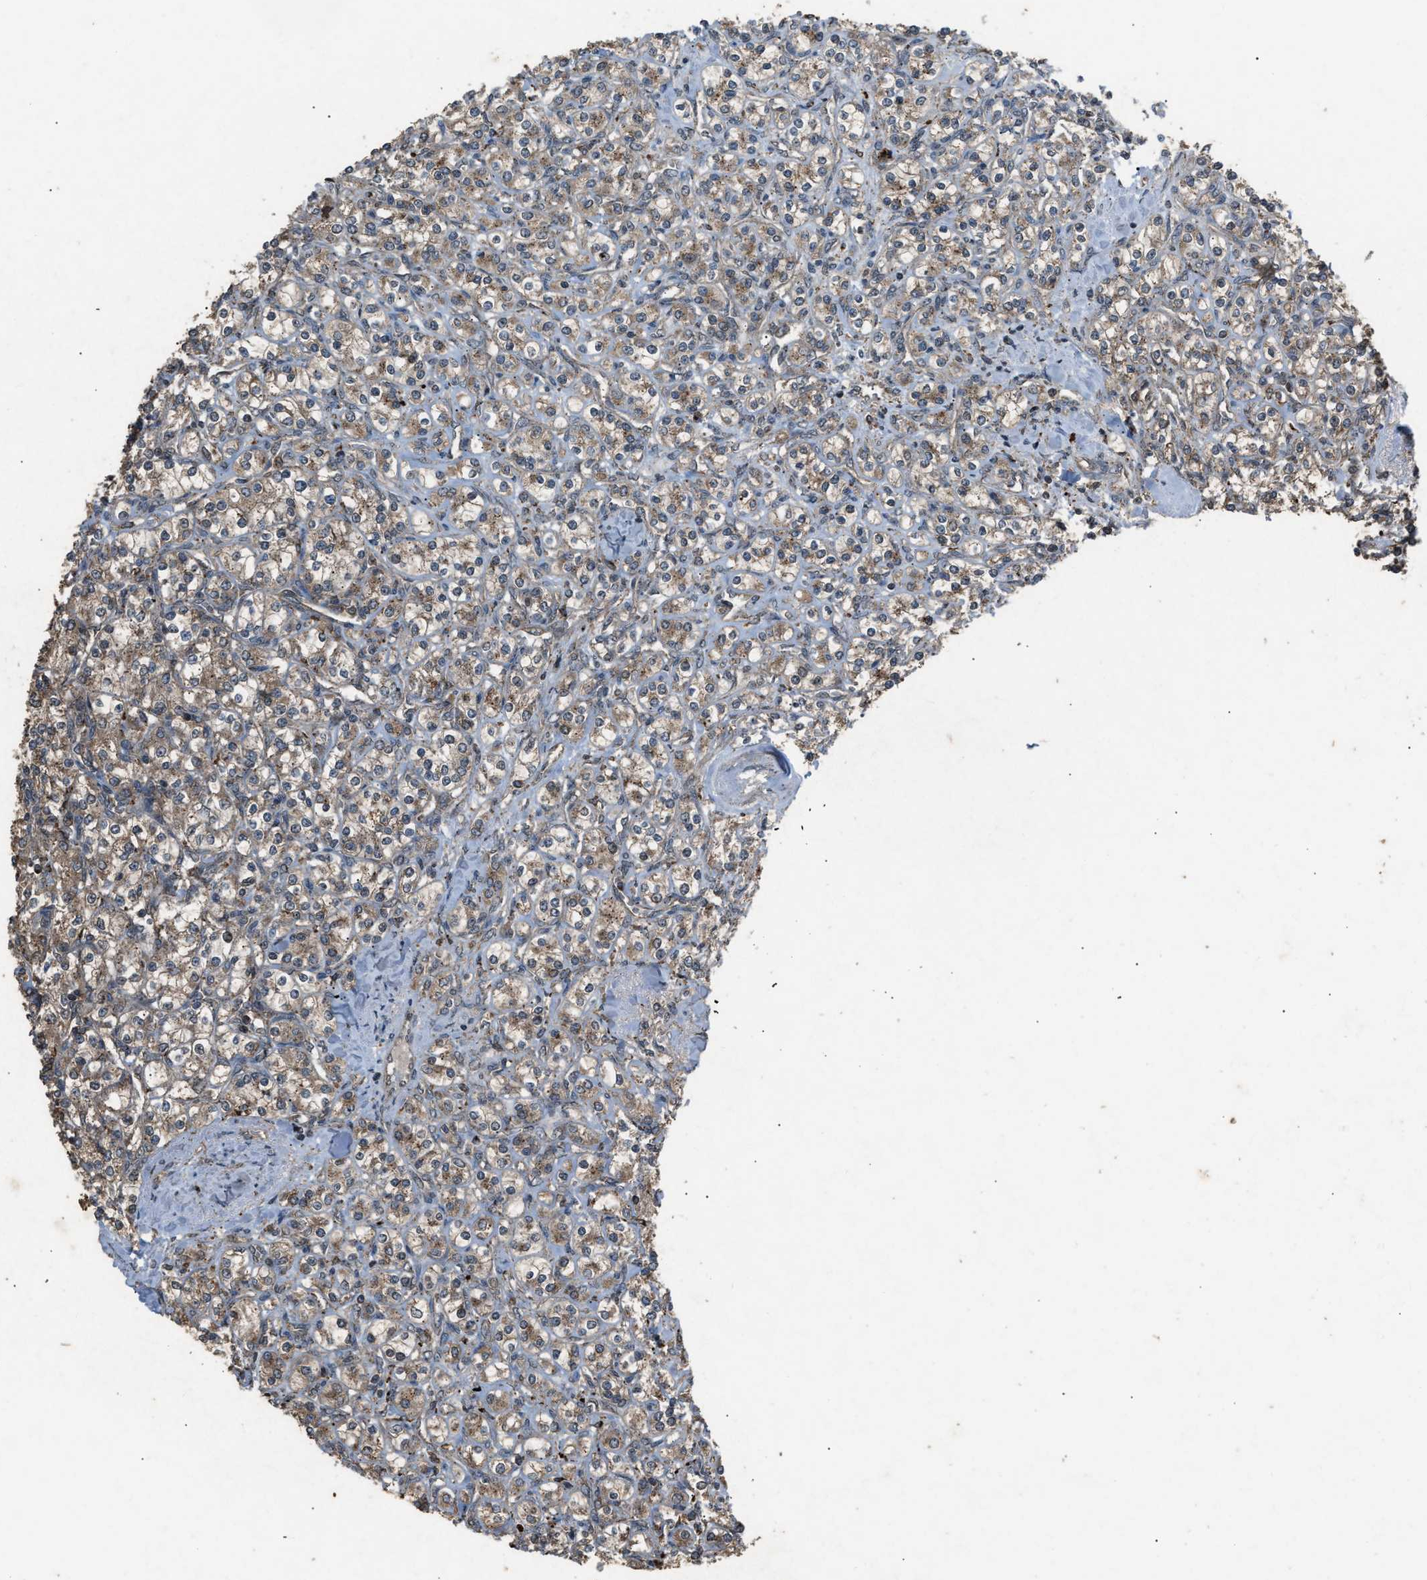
{"staining": {"intensity": "weak", "quantity": ">75%", "location": "cytoplasmic/membranous"}, "tissue": "renal cancer", "cell_type": "Tumor cells", "image_type": "cancer", "snomed": [{"axis": "morphology", "description": "Adenocarcinoma, NOS"}, {"axis": "topography", "description": "Kidney"}], "caption": "This is a photomicrograph of immunohistochemistry staining of renal adenocarcinoma, which shows weak expression in the cytoplasmic/membranous of tumor cells.", "gene": "PSMD1", "patient": {"sex": "male", "age": 77}}